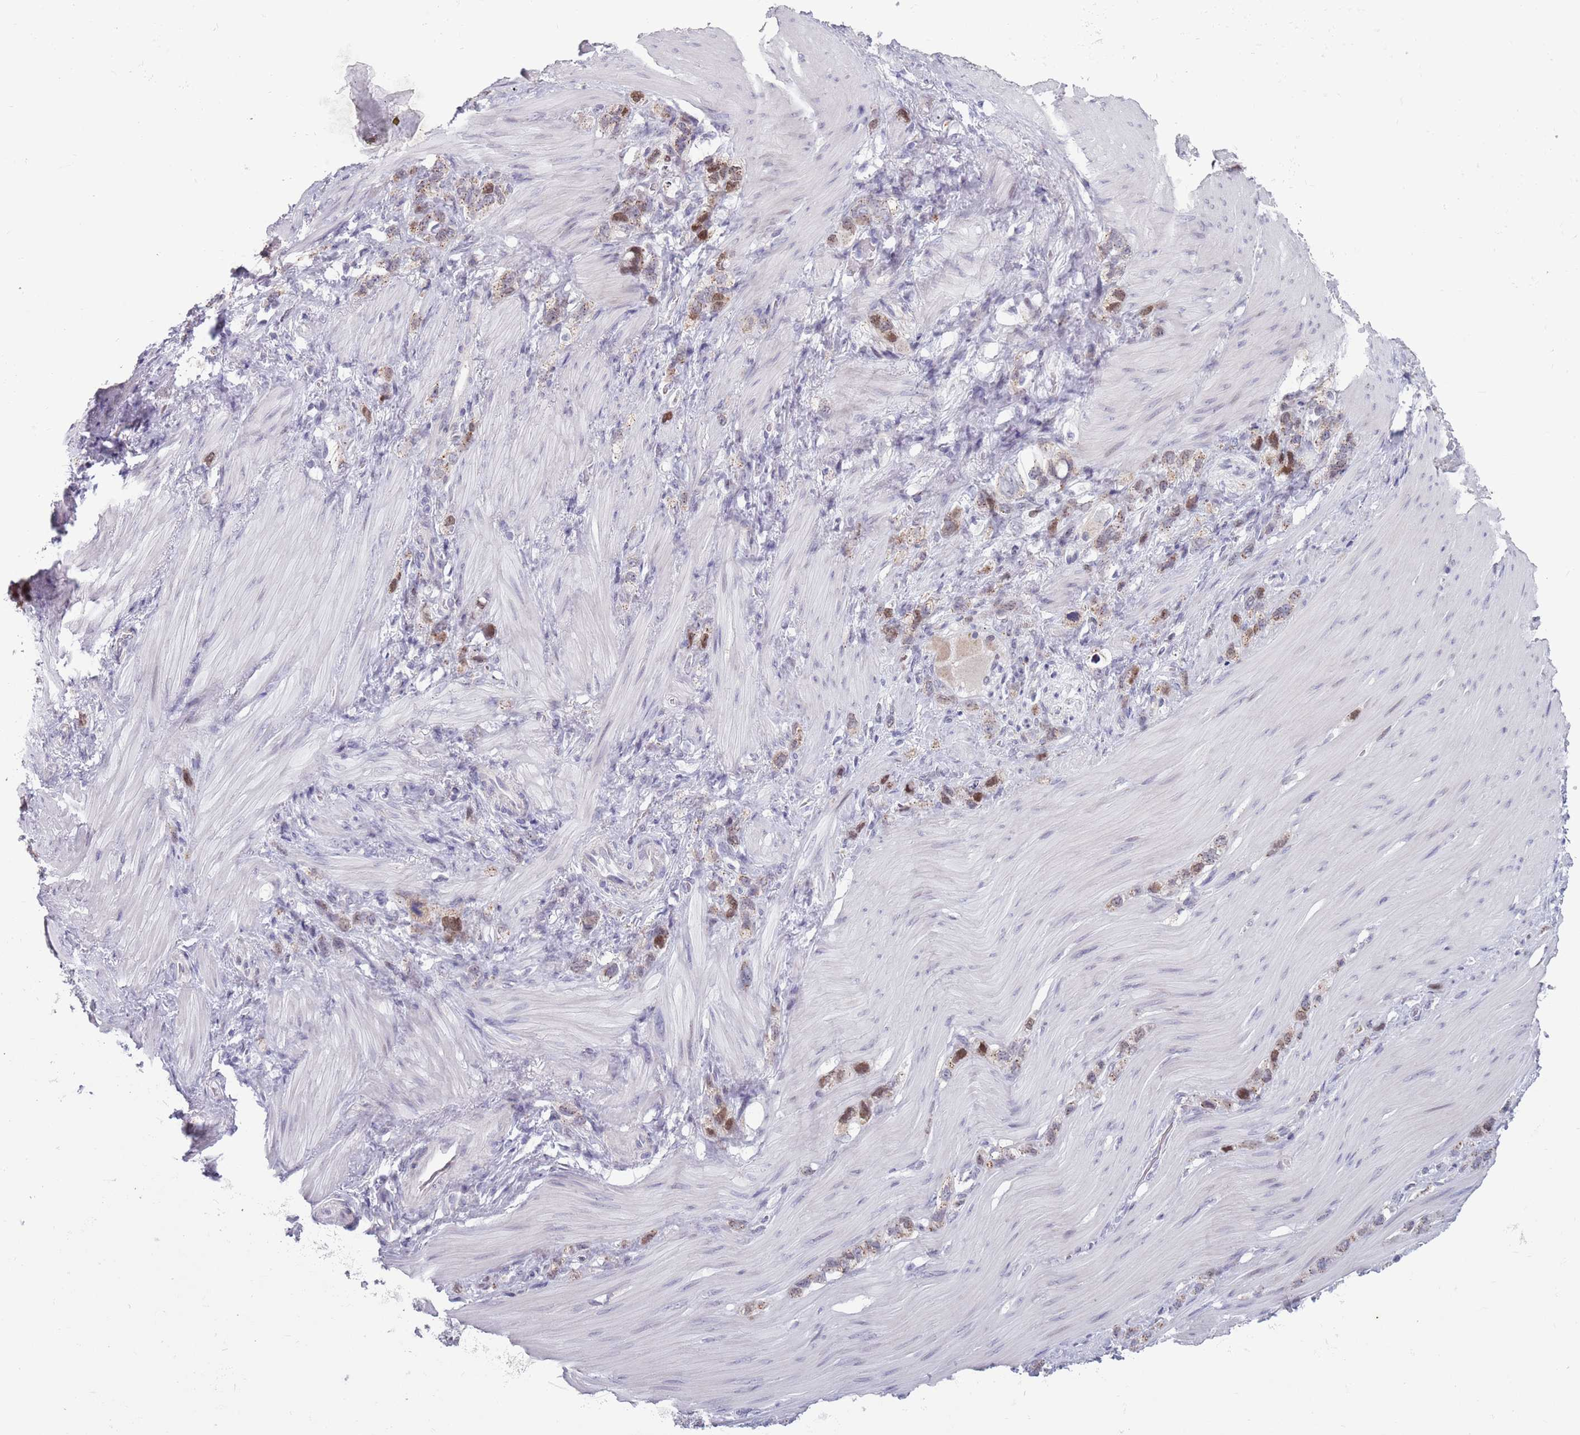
{"staining": {"intensity": "weak", "quantity": ">75%", "location": "cytoplasmic/membranous,nuclear"}, "tissue": "stomach cancer", "cell_type": "Tumor cells", "image_type": "cancer", "snomed": [{"axis": "morphology", "description": "Adenocarcinoma, NOS"}, {"axis": "topography", "description": "Stomach"}], "caption": "The immunohistochemical stain highlights weak cytoplasmic/membranous and nuclear staining in tumor cells of stomach cancer (adenocarcinoma) tissue.", "gene": "ZKSCAN2", "patient": {"sex": "female", "age": 65}}